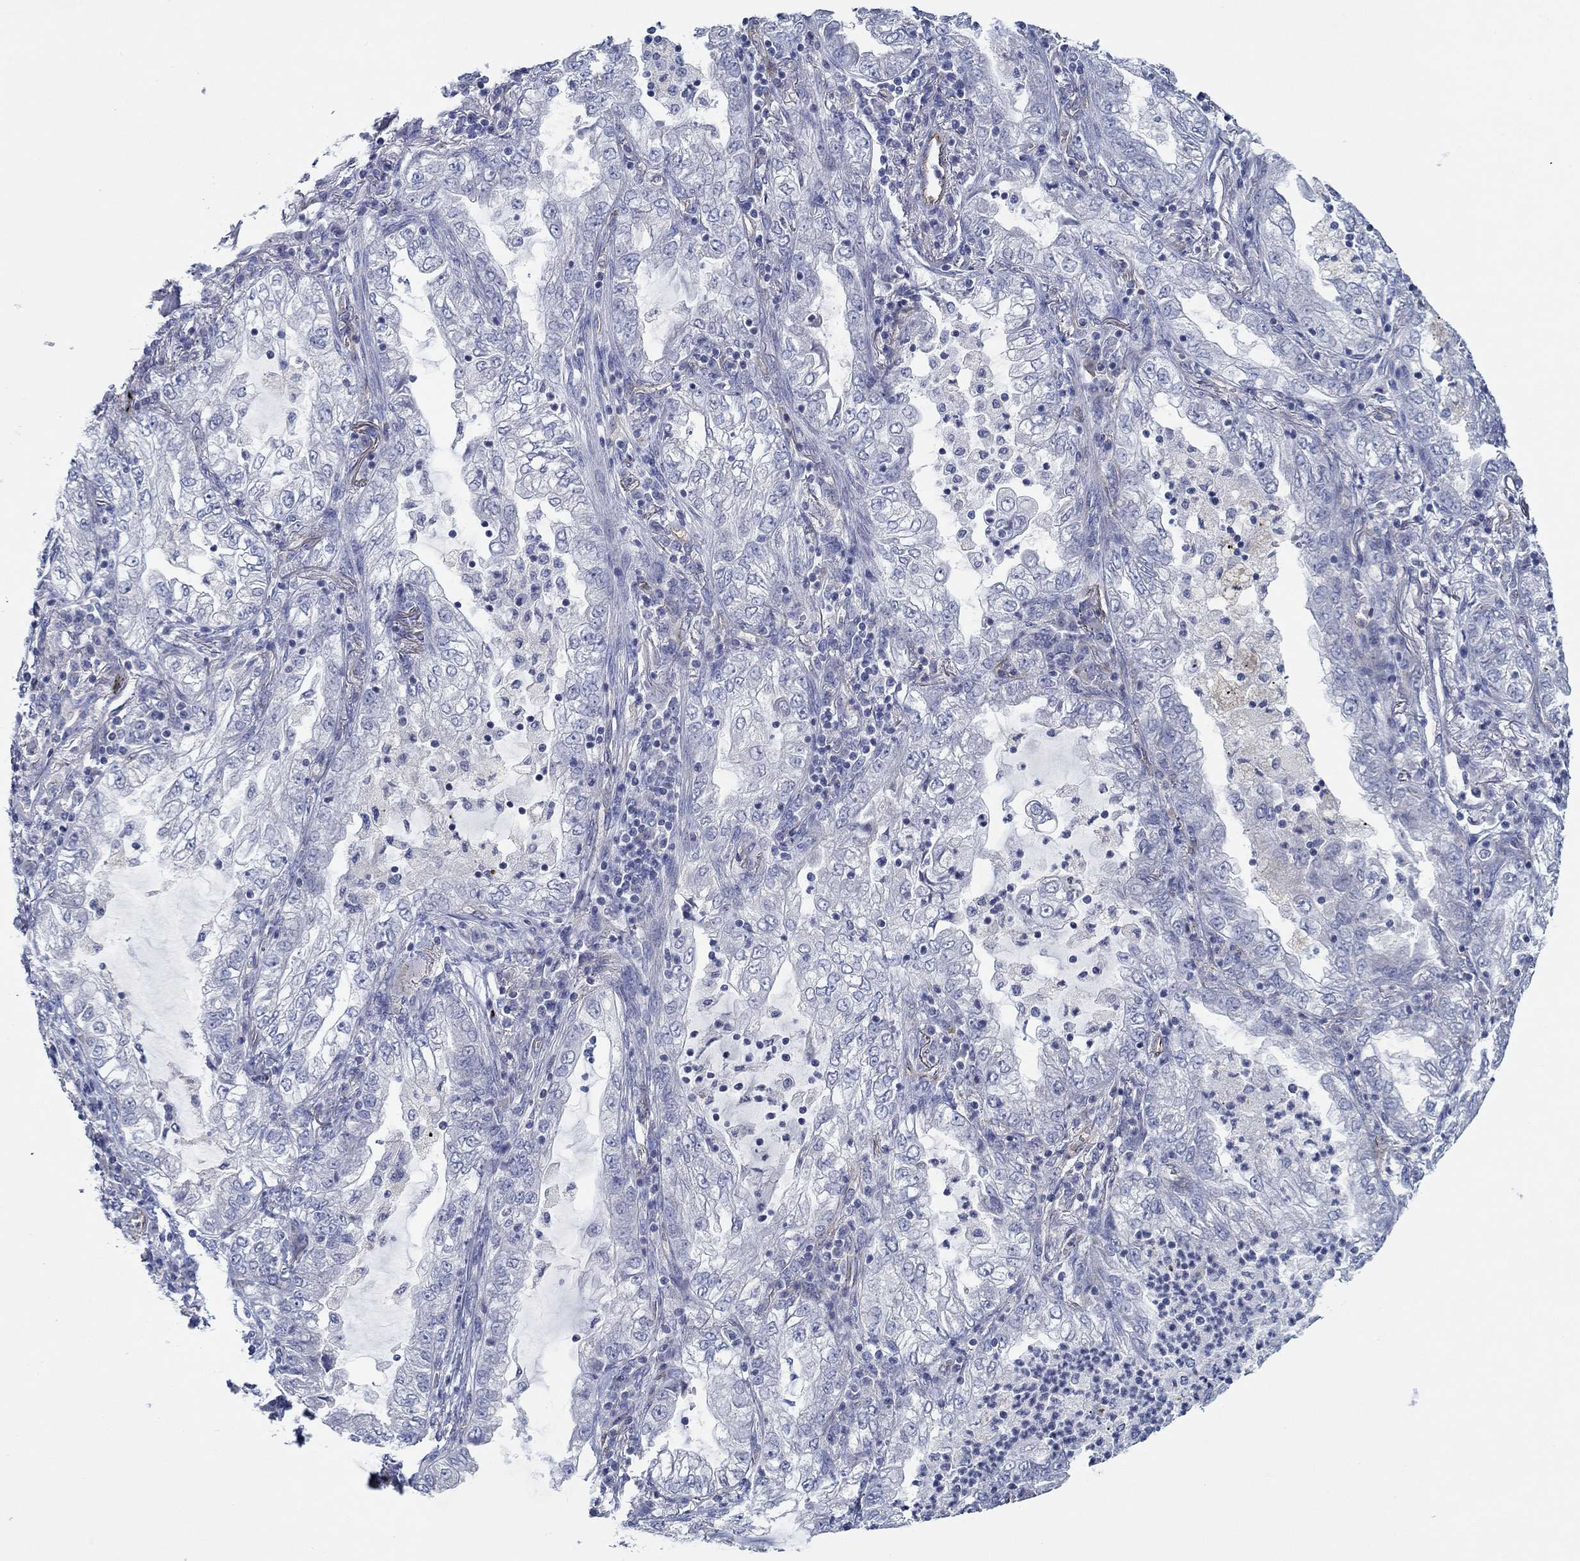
{"staining": {"intensity": "negative", "quantity": "none", "location": "none"}, "tissue": "lung cancer", "cell_type": "Tumor cells", "image_type": "cancer", "snomed": [{"axis": "morphology", "description": "Adenocarcinoma, NOS"}, {"axis": "topography", "description": "Lung"}], "caption": "Tumor cells show no significant protein expression in lung cancer (adenocarcinoma). The staining is performed using DAB brown chromogen with nuclei counter-stained in using hematoxylin.", "gene": "GJA5", "patient": {"sex": "female", "age": 73}}